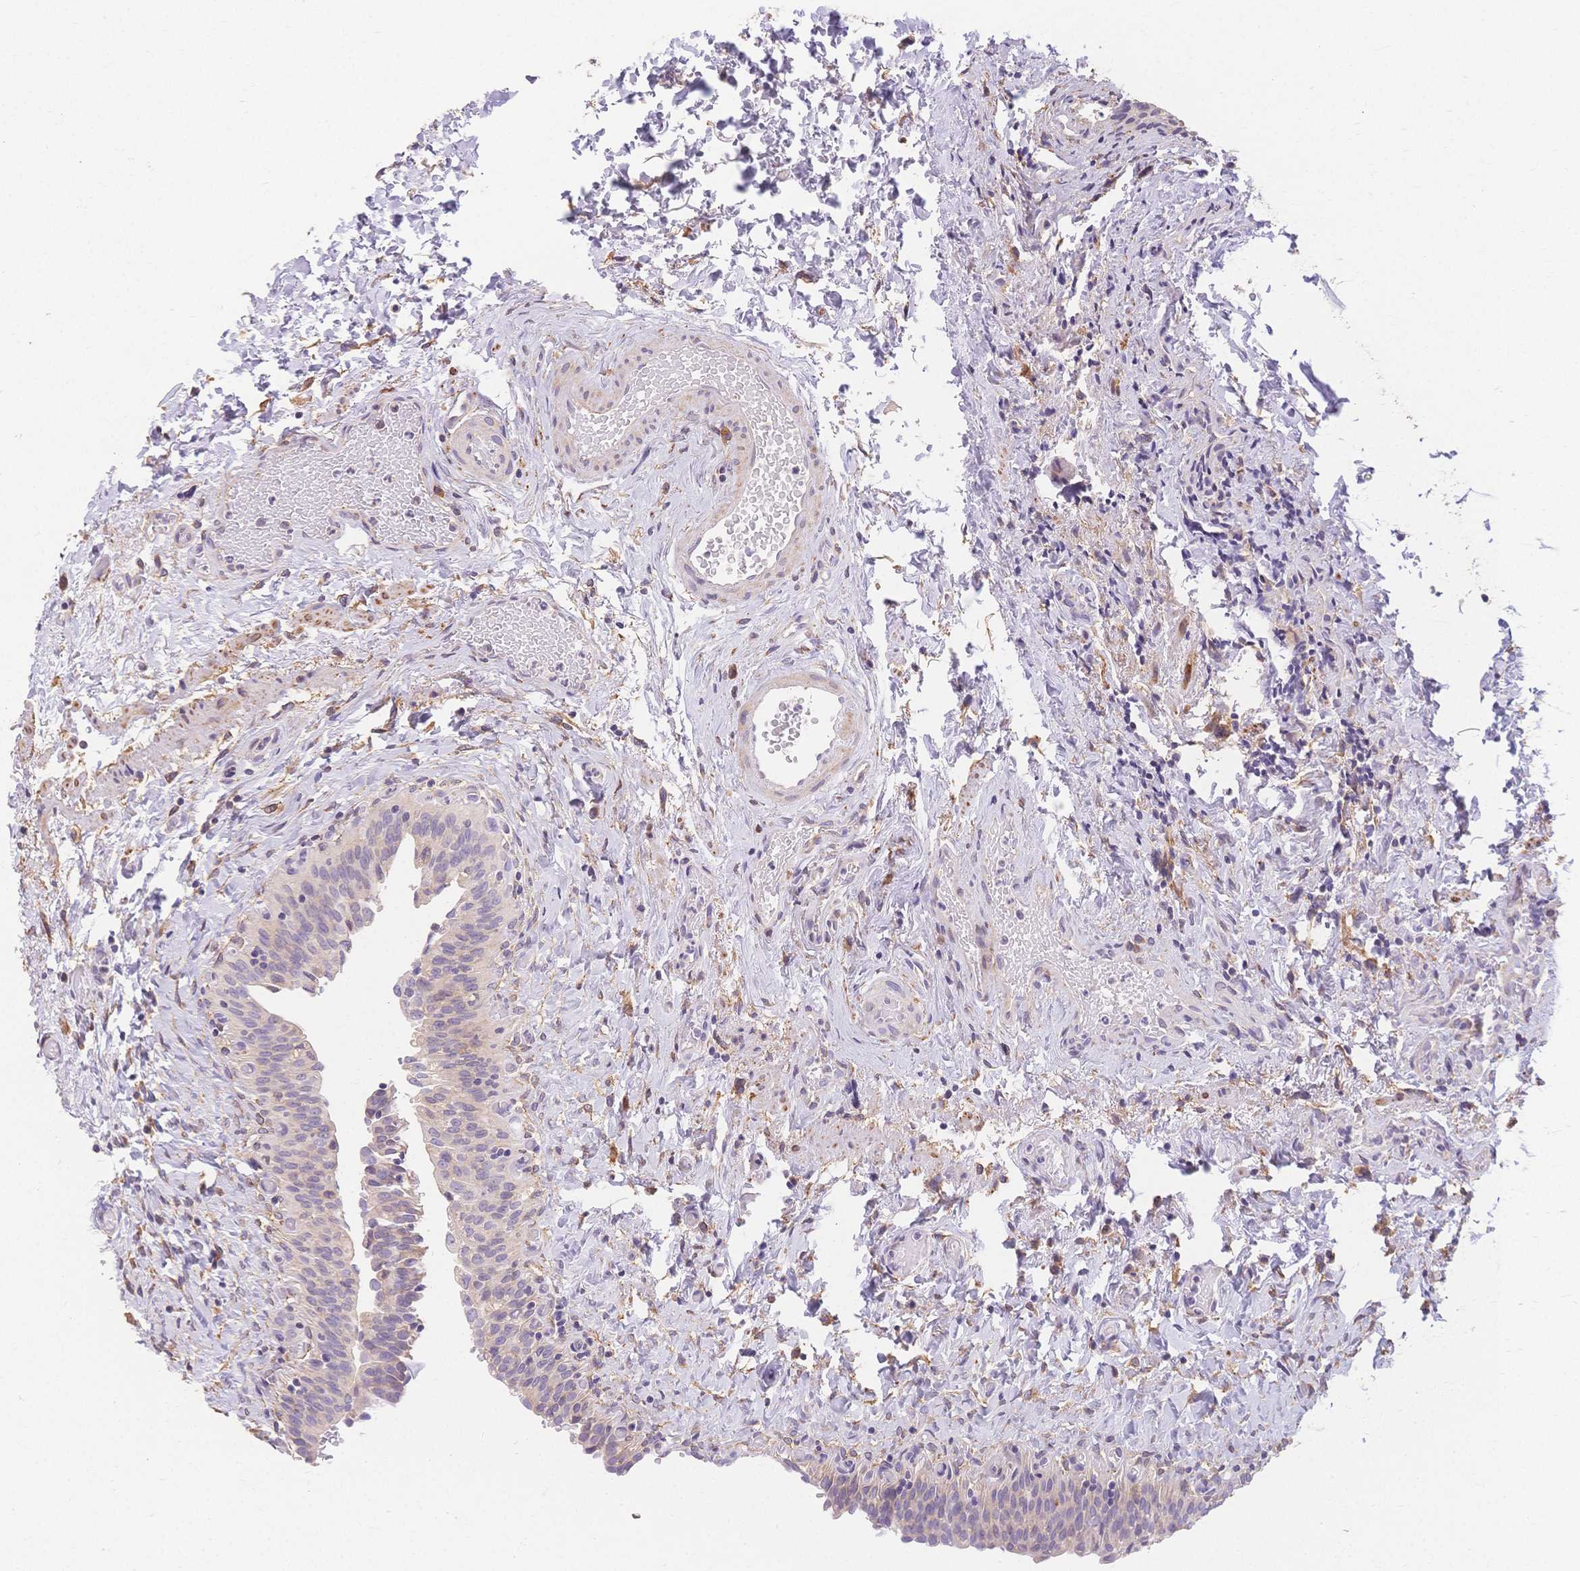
{"staining": {"intensity": "negative", "quantity": "none", "location": "none"}, "tissue": "urinary bladder", "cell_type": "Urothelial cells", "image_type": "normal", "snomed": [{"axis": "morphology", "description": "Normal tissue, NOS"}, {"axis": "topography", "description": "Urinary bladder"}], "caption": "This image is of benign urinary bladder stained with immunohistochemistry (IHC) to label a protein in brown with the nuclei are counter-stained blue. There is no expression in urothelial cells.", "gene": "HS3ST5", "patient": {"sex": "male", "age": 56}}